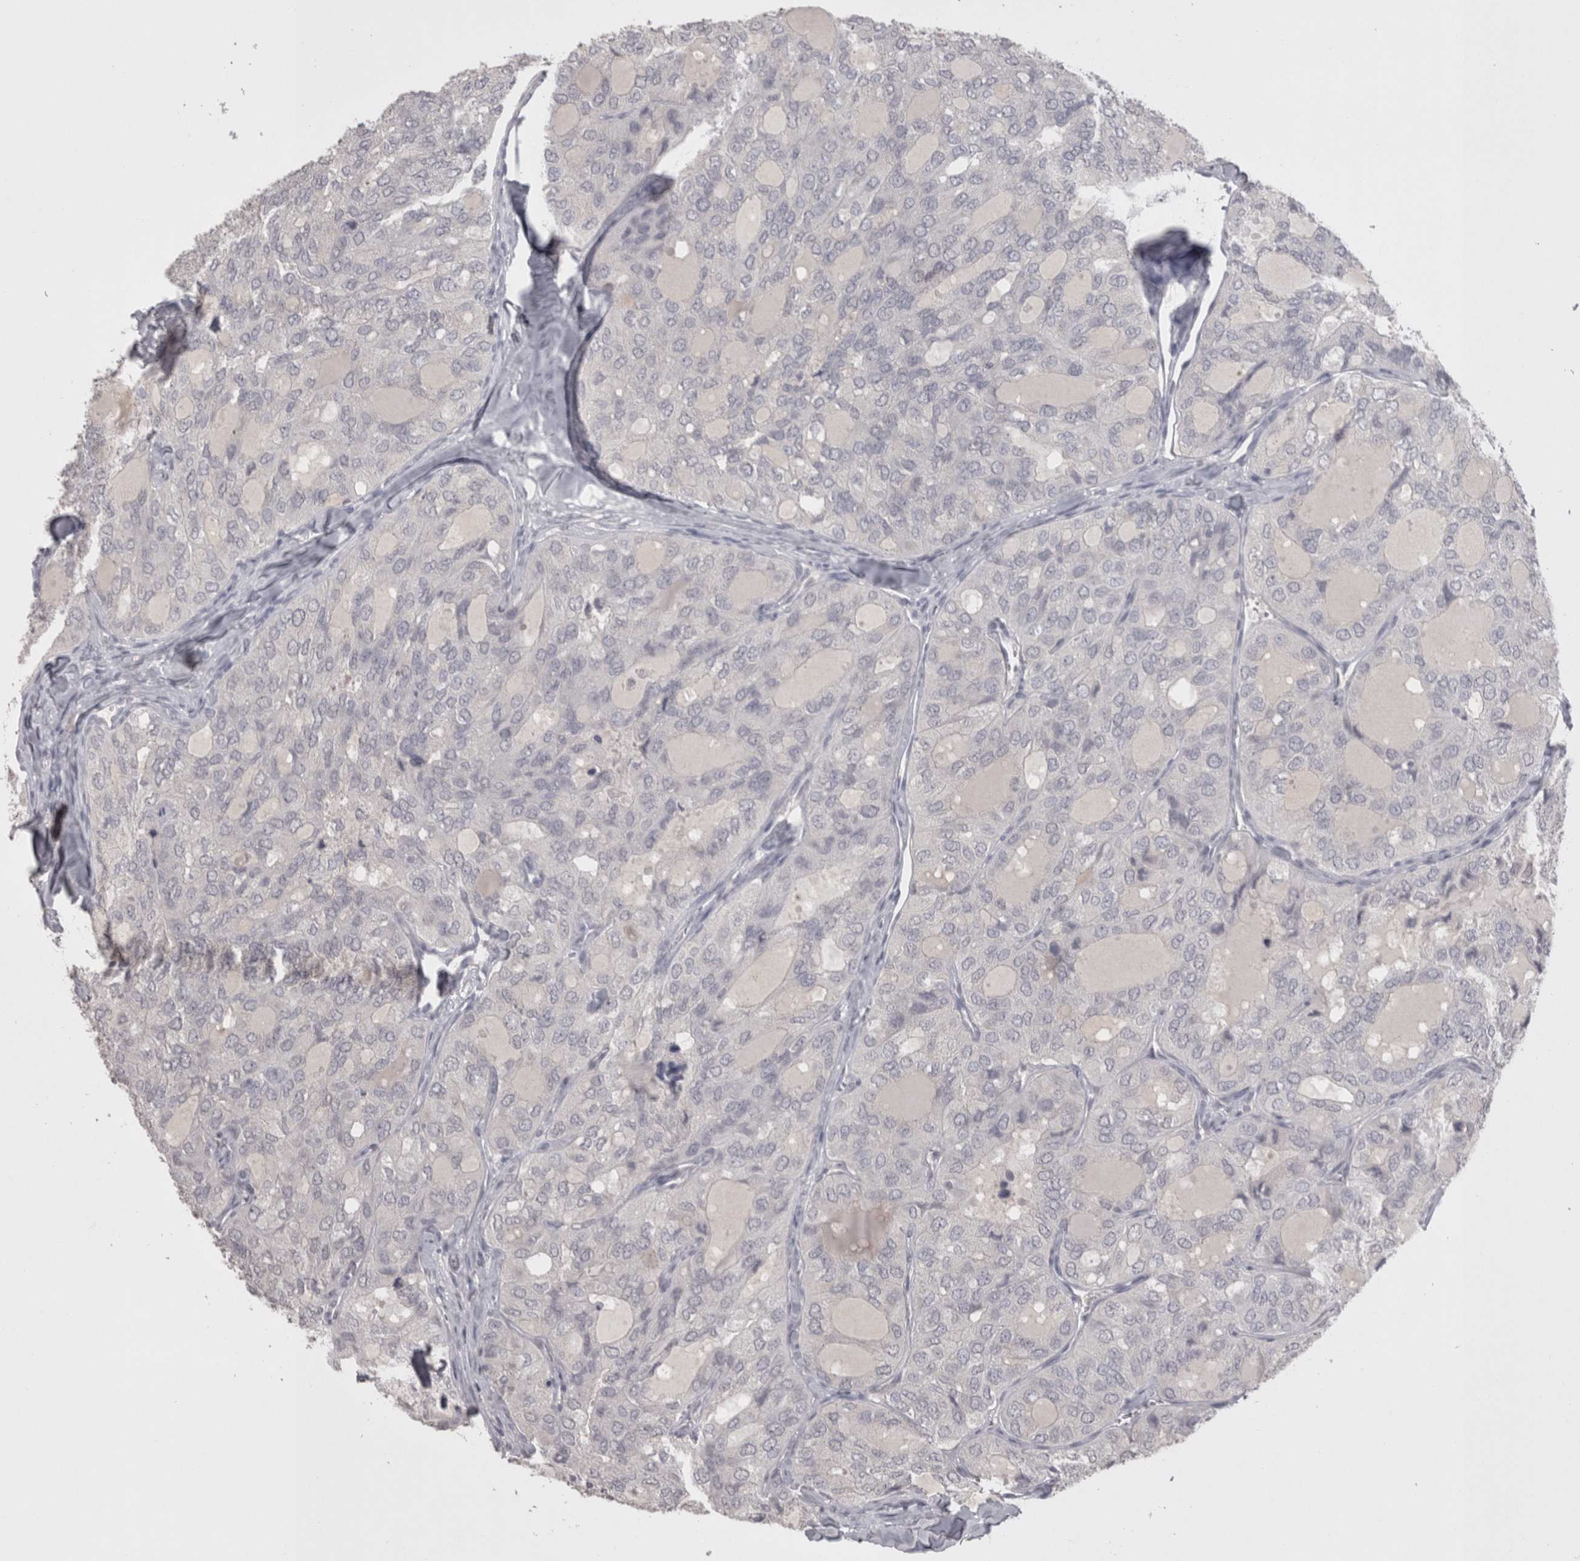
{"staining": {"intensity": "negative", "quantity": "none", "location": "none"}, "tissue": "thyroid cancer", "cell_type": "Tumor cells", "image_type": "cancer", "snomed": [{"axis": "morphology", "description": "Follicular adenoma carcinoma, NOS"}, {"axis": "topography", "description": "Thyroid gland"}], "caption": "Image shows no significant protein positivity in tumor cells of thyroid cancer (follicular adenoma carcinoma).", "gene": "LAX1", "patient": {"sex": "male", "age": 75}}